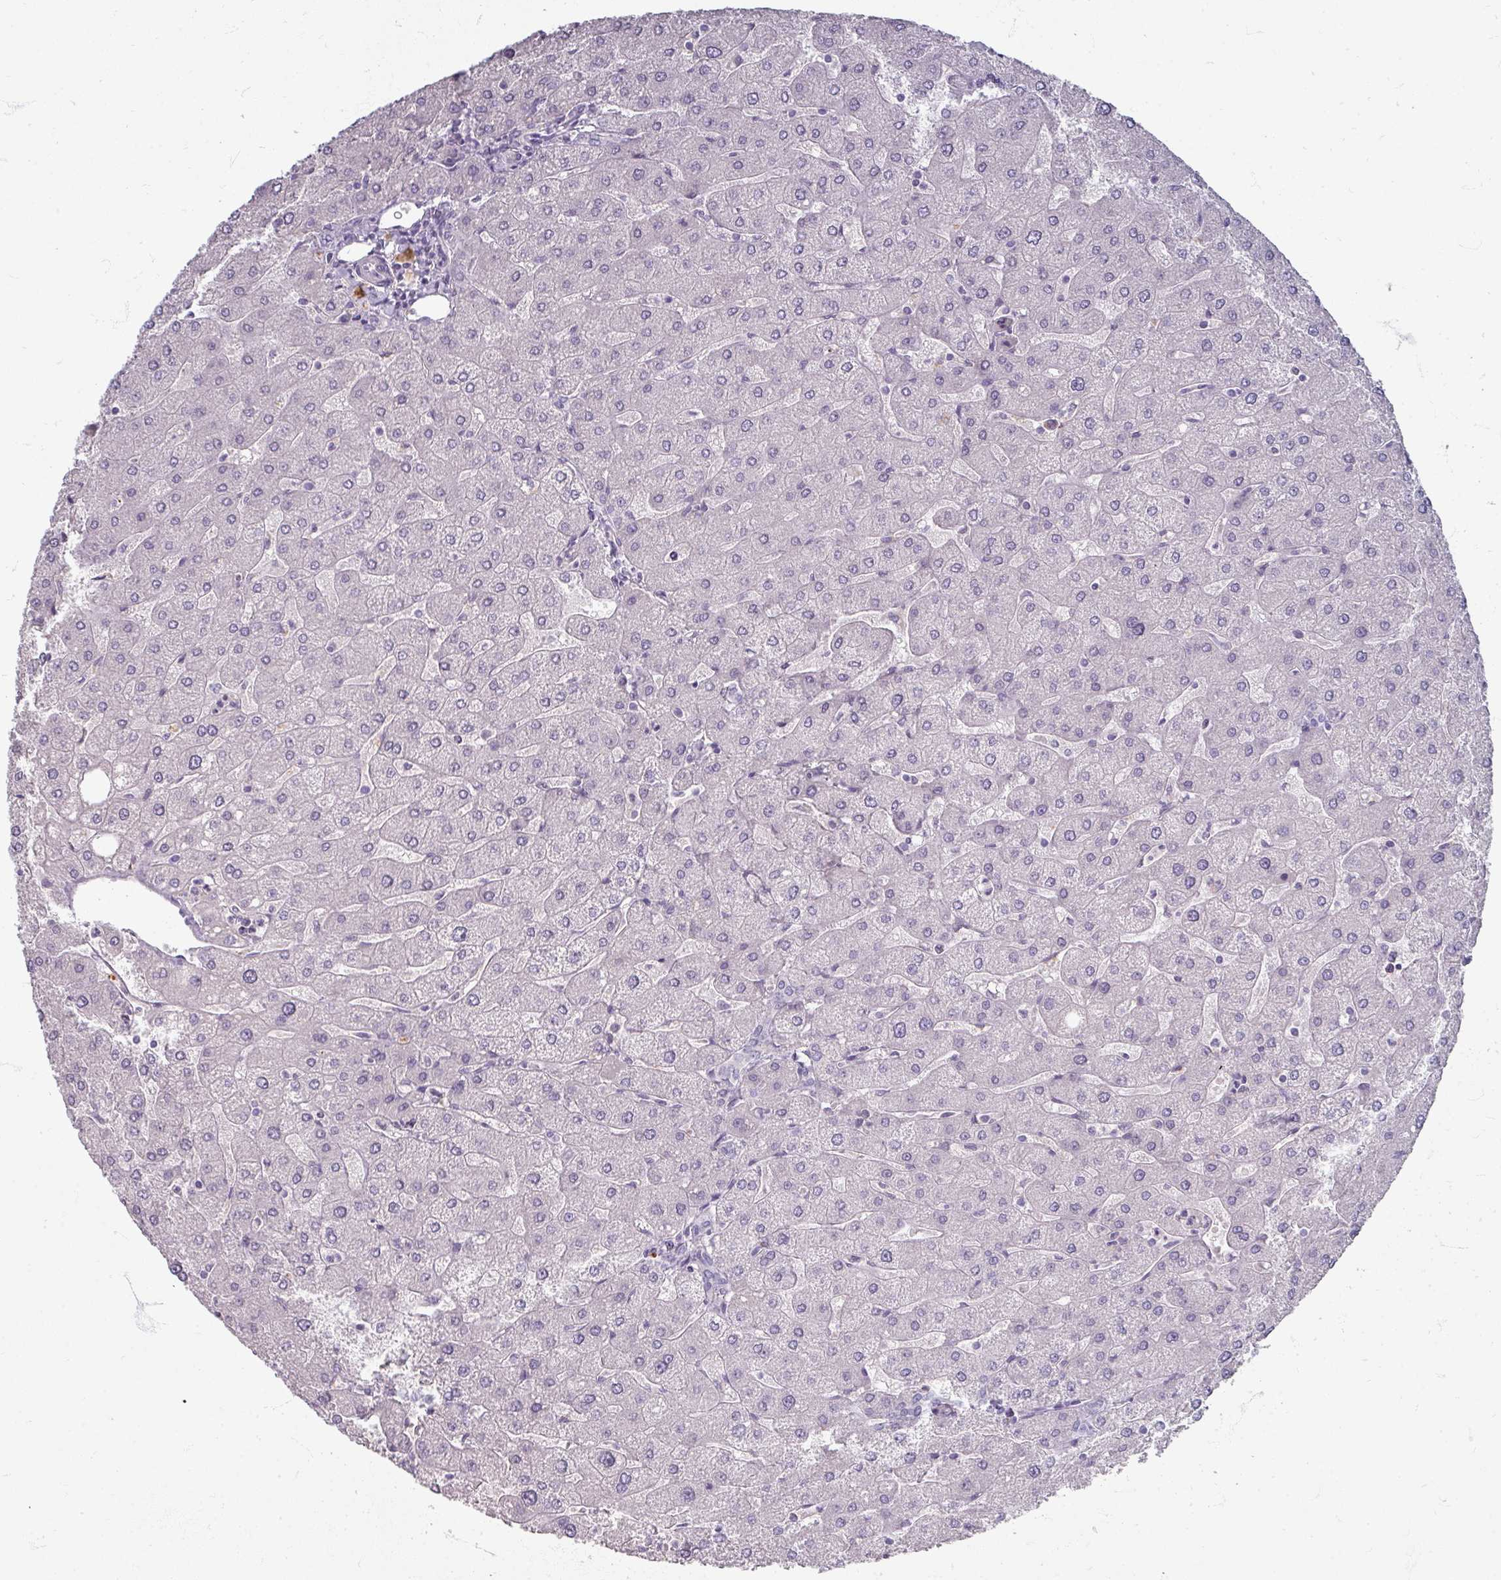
{"staining": {"intensity": "negative", "quantity": "none", "location": "none"}, "tissue": "liver", "cell_type": "Cholangiocytes", "image_type": "normal", "snomed": [{"axis": "morphology", "description": "Normal tissue, NOS"}, {"axis": "topography", "description": "Liver"}], "caption": "Immunohistochemistry (IHC) of unremarkable liver shows no staining in cholangiocytes.", "gene": "ZNF878", "patient": {"sex": "male", "age": 67}}